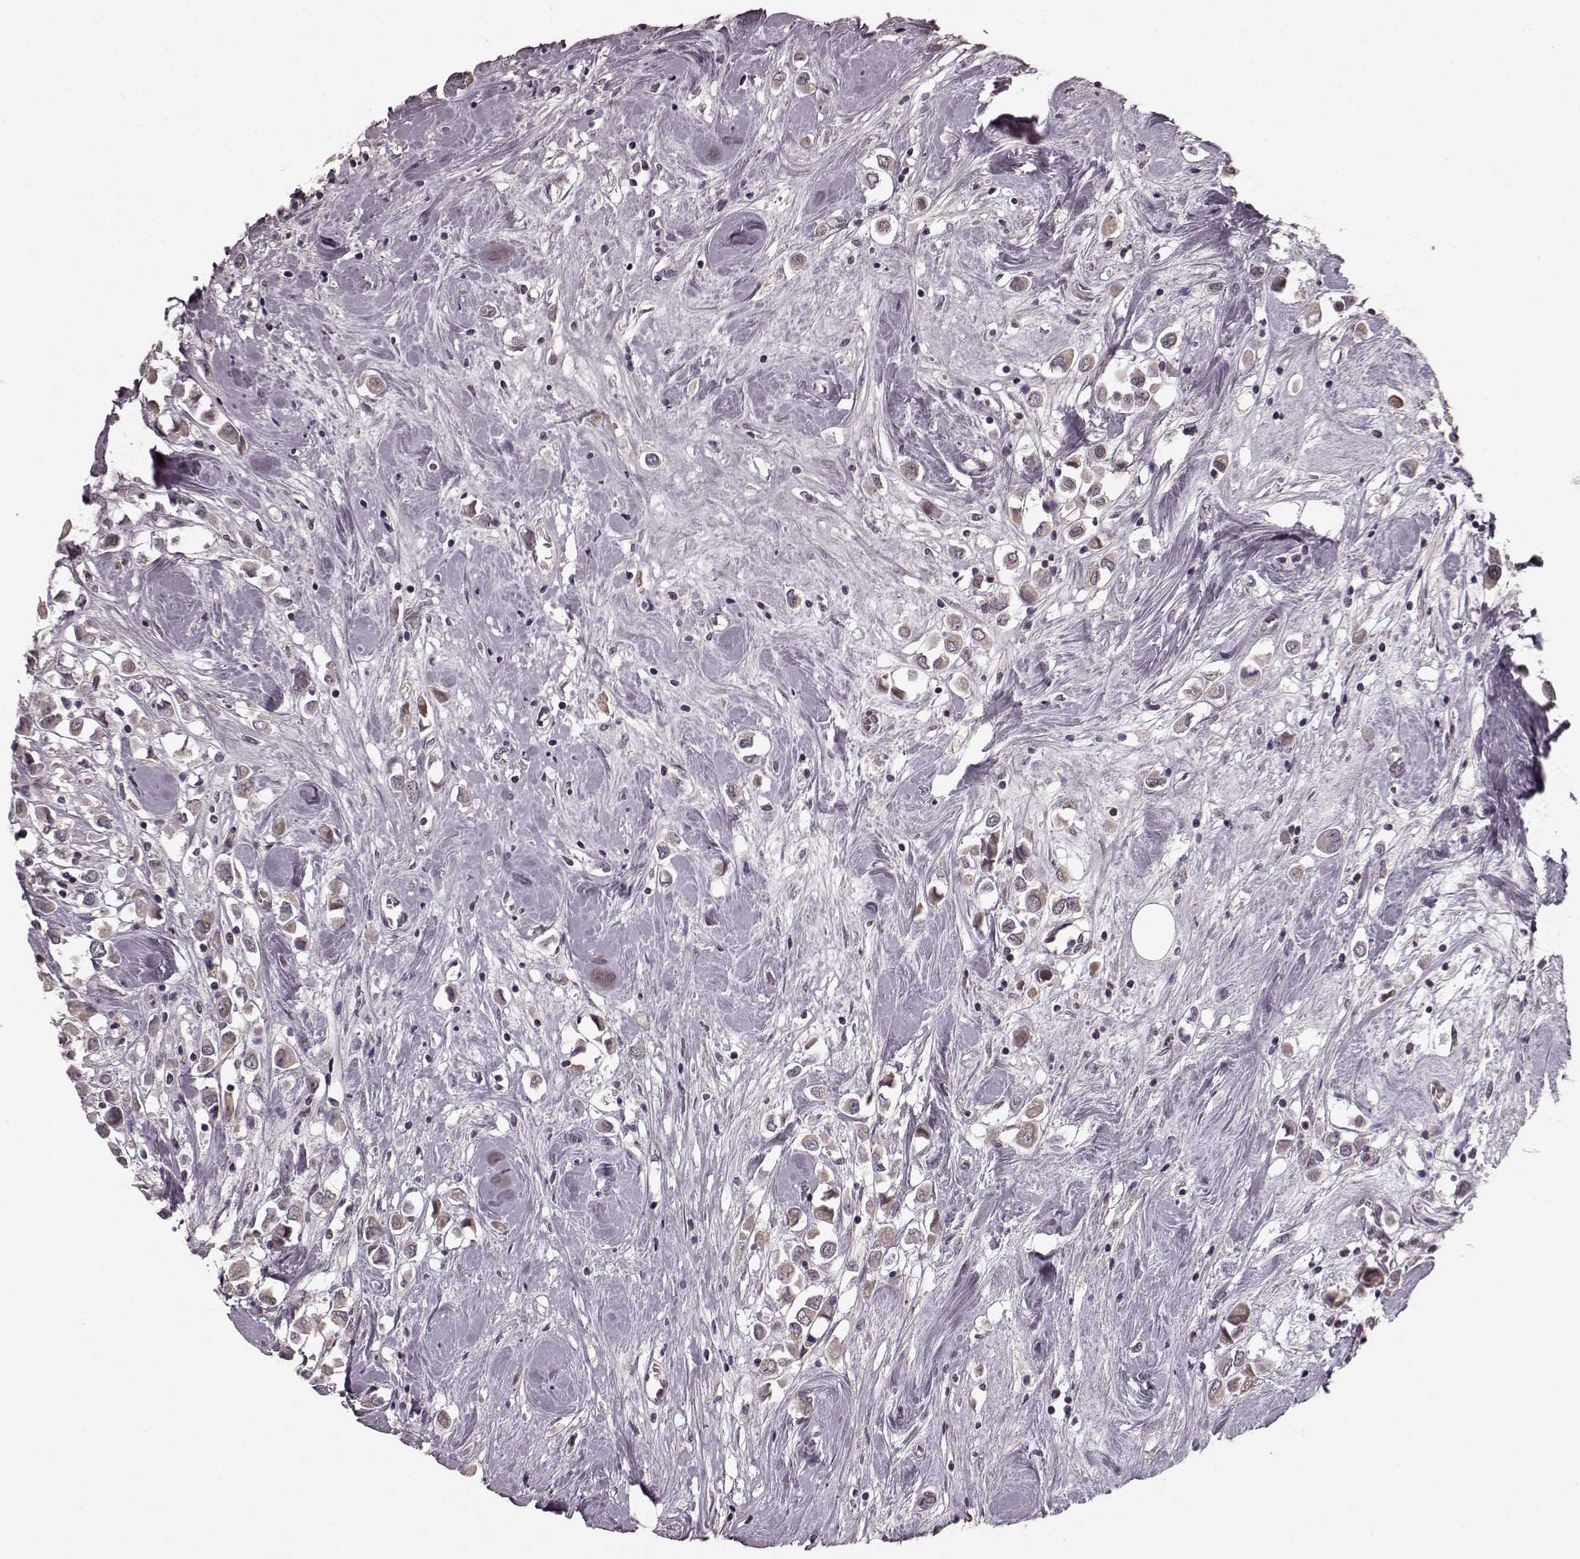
{"staining": {"intensity": "weak", "quantity": "<25%", "location": "cytoplasmic/membranous"}, "tissue": "breast cancer", "cell_type": "Tumor cells", "image_type": "cancer", "snomed": [{"axis": "morphology", "description": "Duct carcinoma"}, {"axis": "topography", "description": "Breast"}], "caption": "An immunohistochemistry micrograph of breast cancer (intraductal carcinoma) is shown. There is no staining in tumor cells of breast cancer (intraductal carcinoma).", "gene": "PLCB4", "patient": {"sex": "female", "age": 61}}